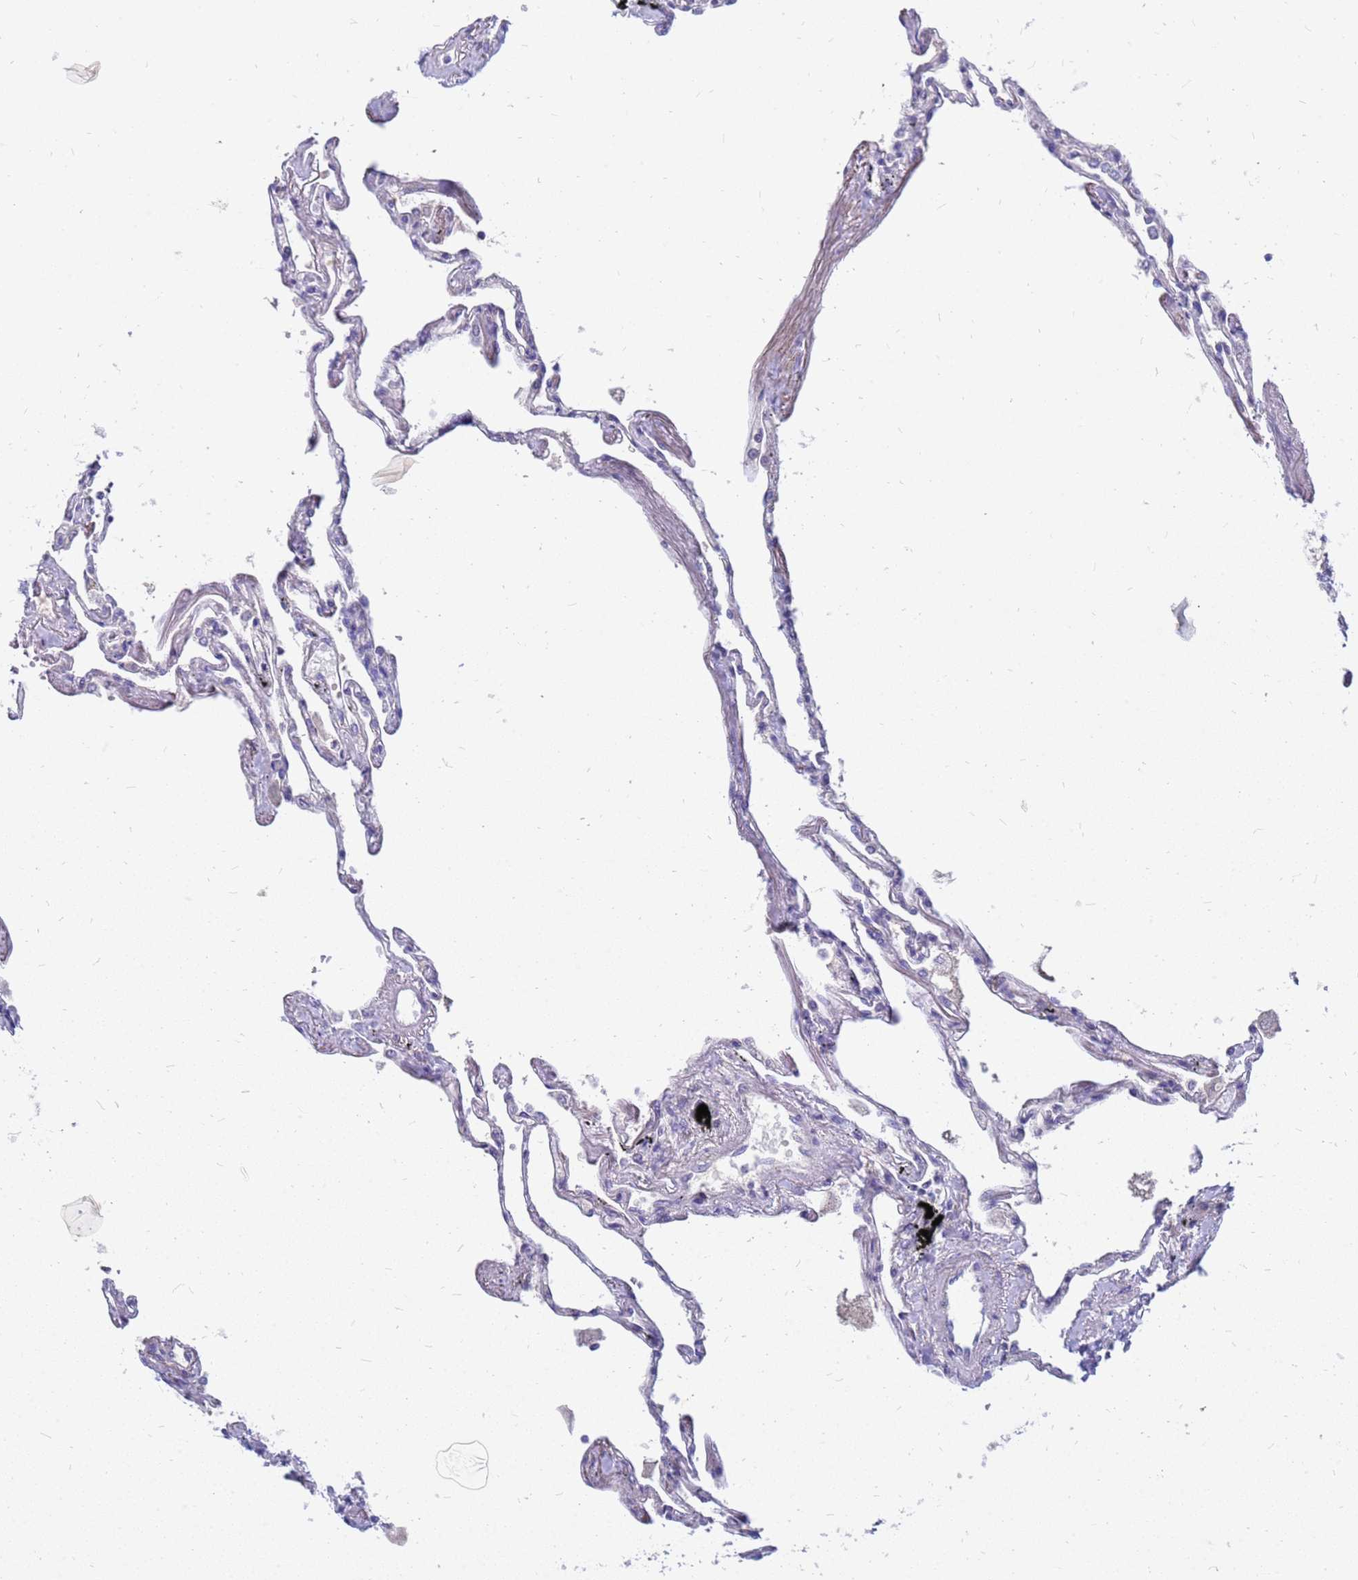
{"staining": {"intensity": "negative", "quantity": "none", "location": "none"}, "tissue": "lung", "cell_type": "Alveolar cells", "image_type": "normal", "snomed": [{"axis": "morphology", "description": "Normal tissue, NOS"}, {"axis": "topography", "description": "Lung"}], "caption": "High magnification brightfield microscopy of normal lung stained with DAB (3,3'-diaminobenzidine) (brown) and counterstained with hematoxylin (blue): alveolar cells show no significant staining. The staining was performed using DAB (3,3'-diaminobenzidine) to visualize the protein expression in brown, while the nuclei were stained in blue with hematoxylin (Magnification: 20x).", "gene": "SRGAP3", "patient": {"sex": "female", "age": 67}}